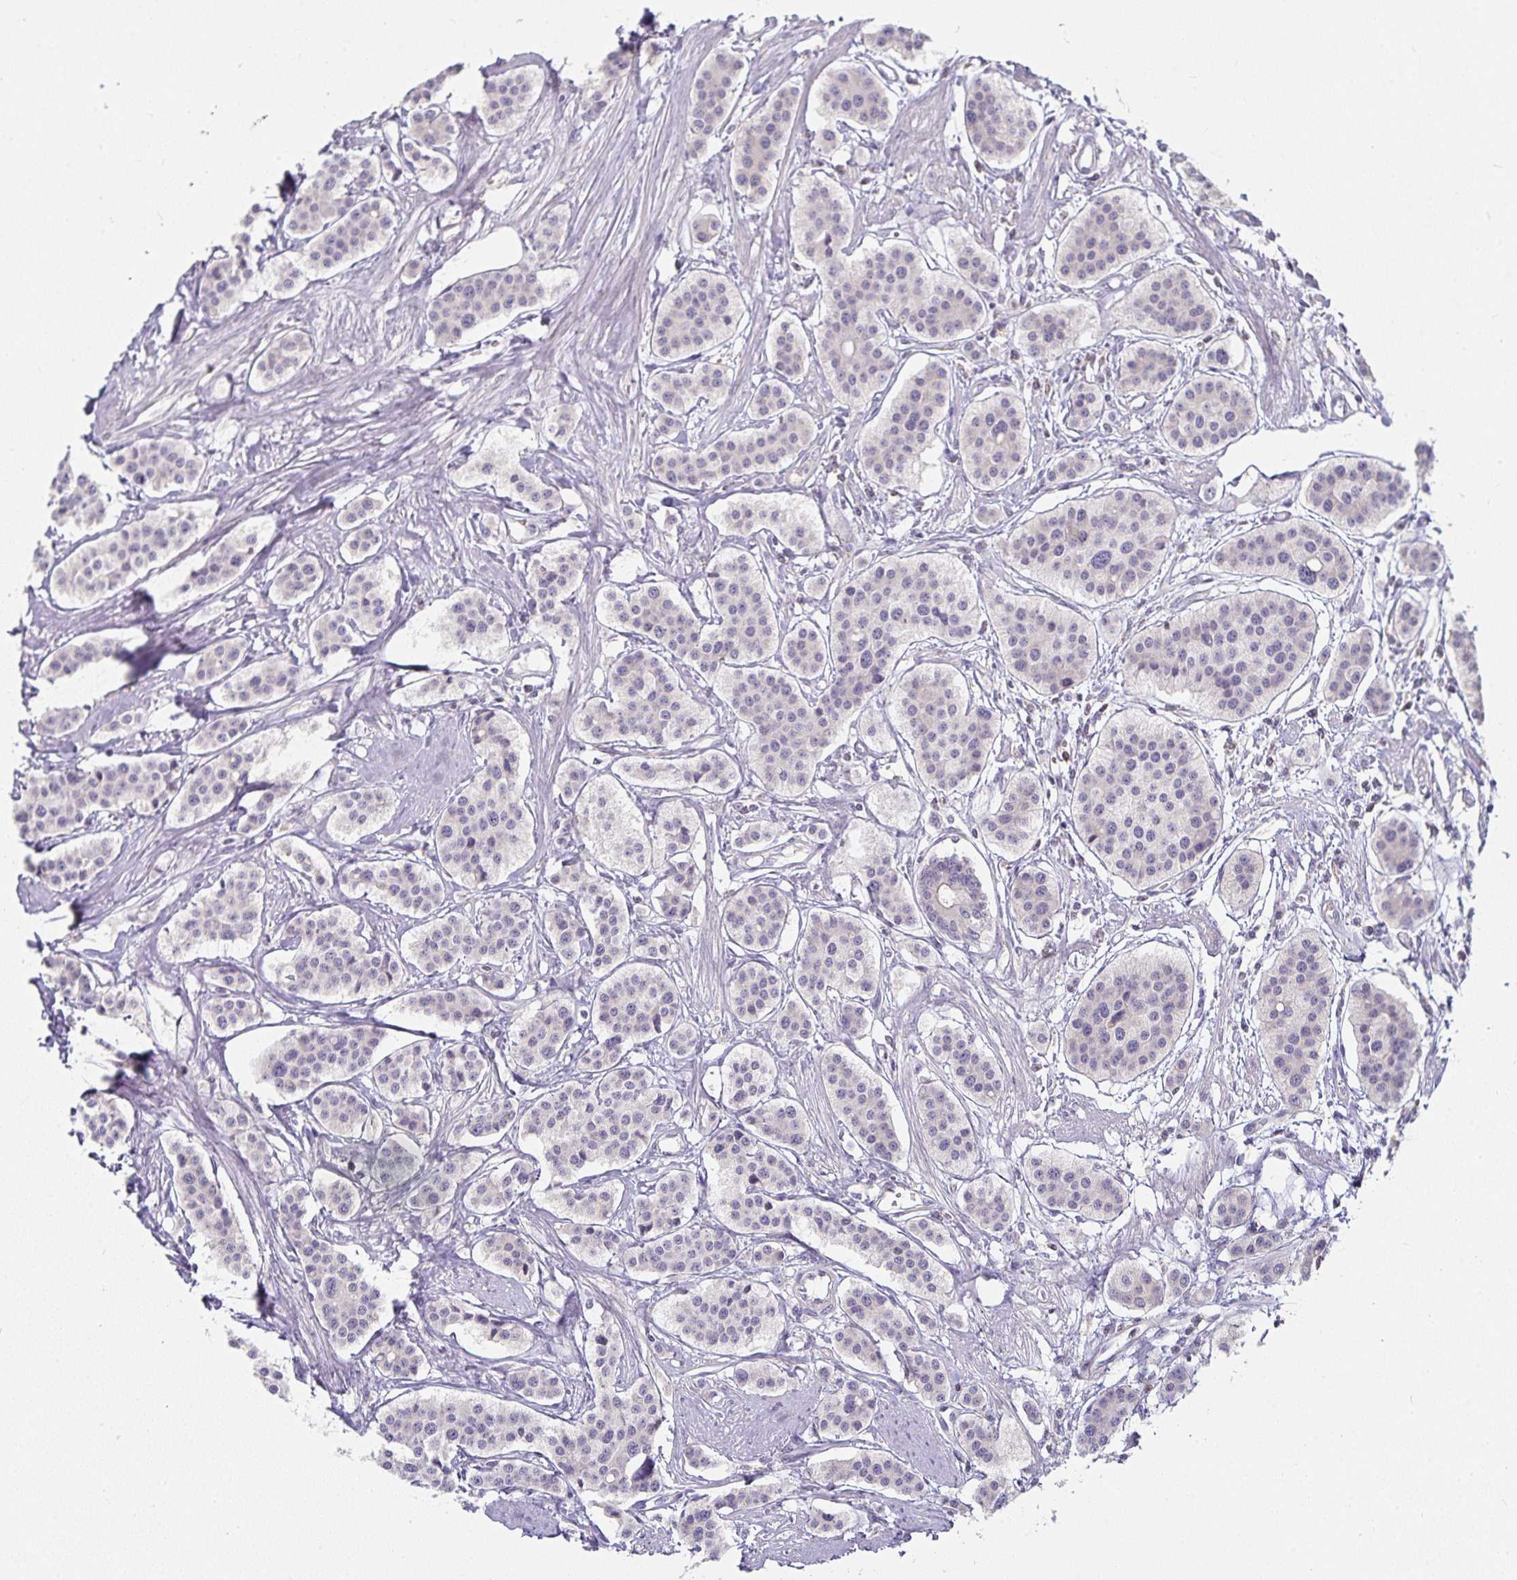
{"staining": {"intensity": "negative", "quantity": "none", "location": "none"}, "tissue": "carcinoid", "cell_type": "Tumor cells", "image_type": "cancer", "snomed": [{"axis": "morphology", "description": "Carcinoid, malignant, NOS"}, {"axis": "topography", "description": "Small intestine"}], "caption": "Tumor cells are negative for brown protein staining in carcinoid.", "gene": "GATA3", "patient": {"sex": "male", "age": 60}}